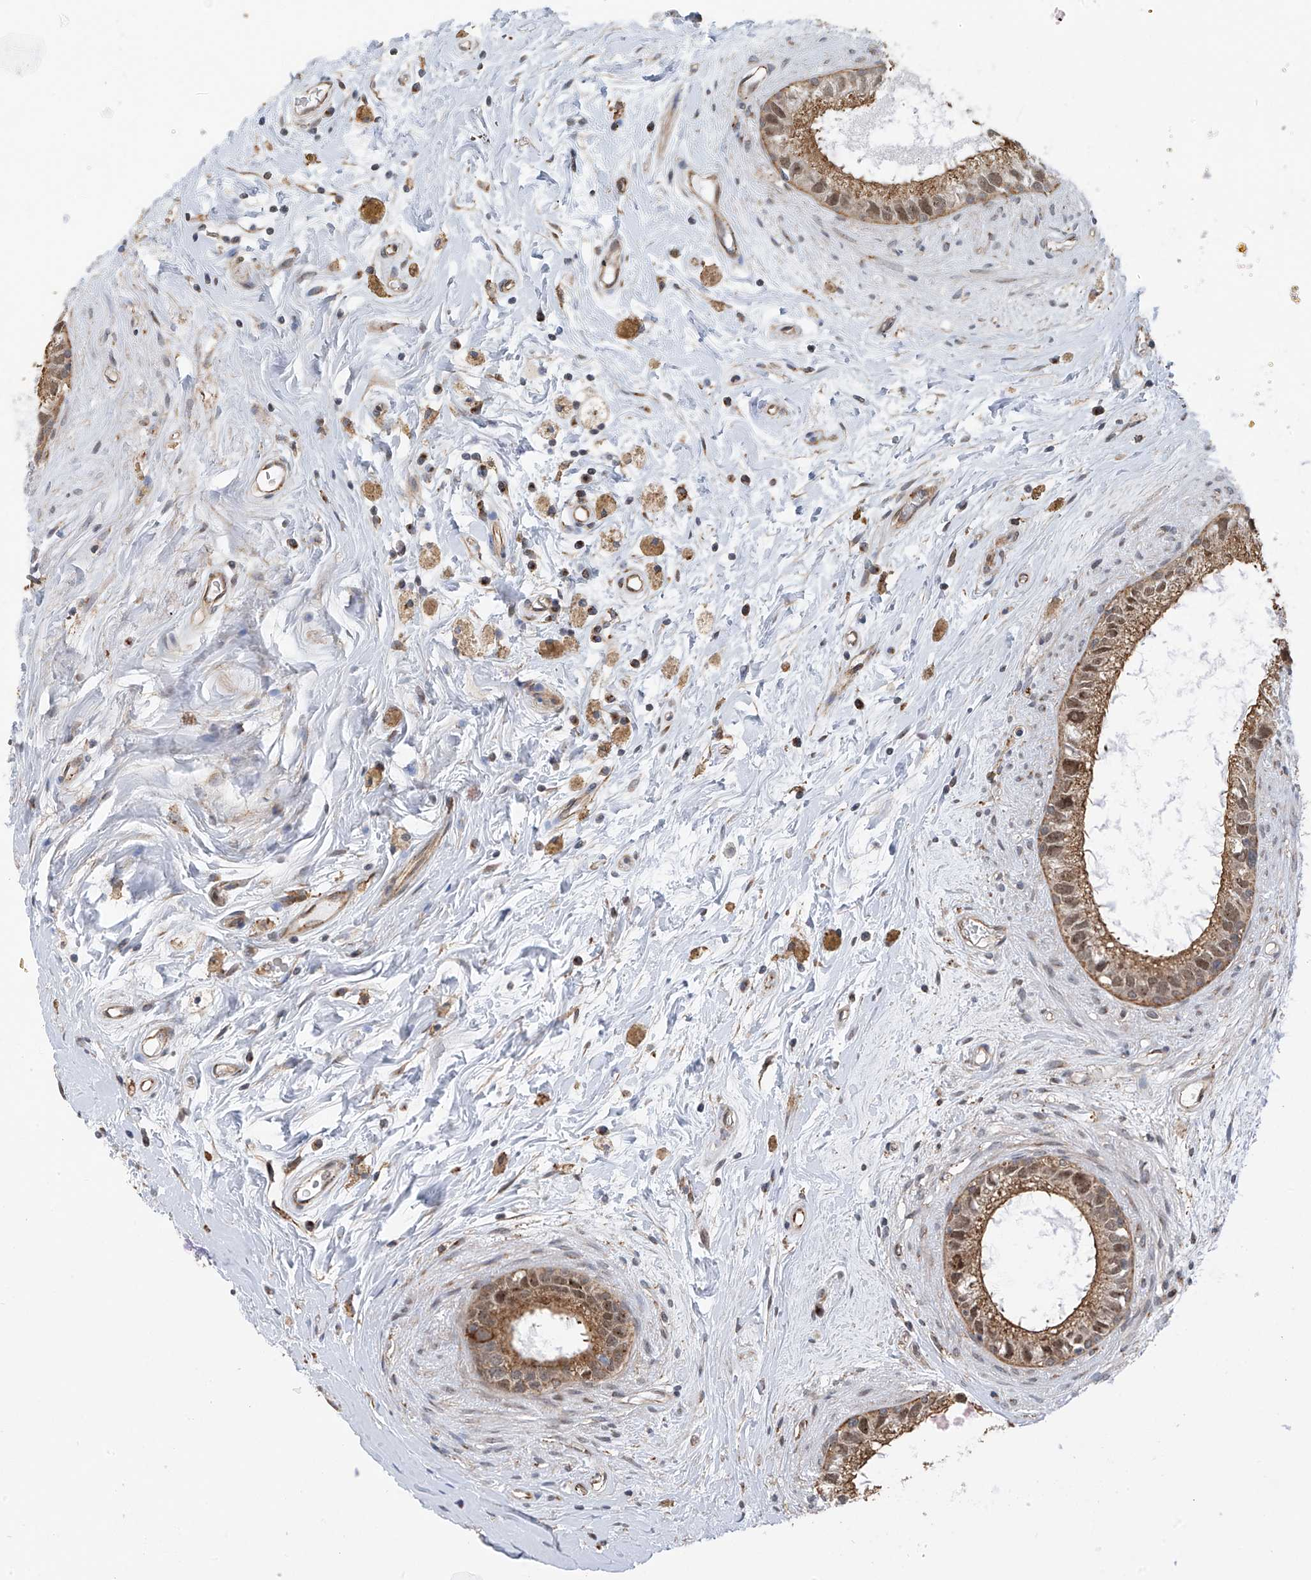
{"staining": {"intensity": "moderate", "quantity": ">75%", "location": "cytoplasmic/membranous,nuclear"}, "tissue": "epididymis", "cell_type": "Glandular cells", "image_type": "normal", "snomed": [{"axis": "morphology", "description": "Normal tissue, NOS"}, {"axis": "topography", "description": "Epididymis"}], "caption": "Immunohistochemistry (IHC) staining of normal epididymis, which demonstrates medium levels of moderate cytoplasmic/membranous,nuclear positivity in approximately >75% of glandular cells indicating moderate cytoplasmic/membranous,nuclear protein positivity. The staining was performed using DAB (3,3'-diaminobenzidine) (brown) for protein detection and nuclei were counterstained in hematoxylin (blue).", "gene": "ZNF189", "patient": {"sex": "male", "age": 80}}